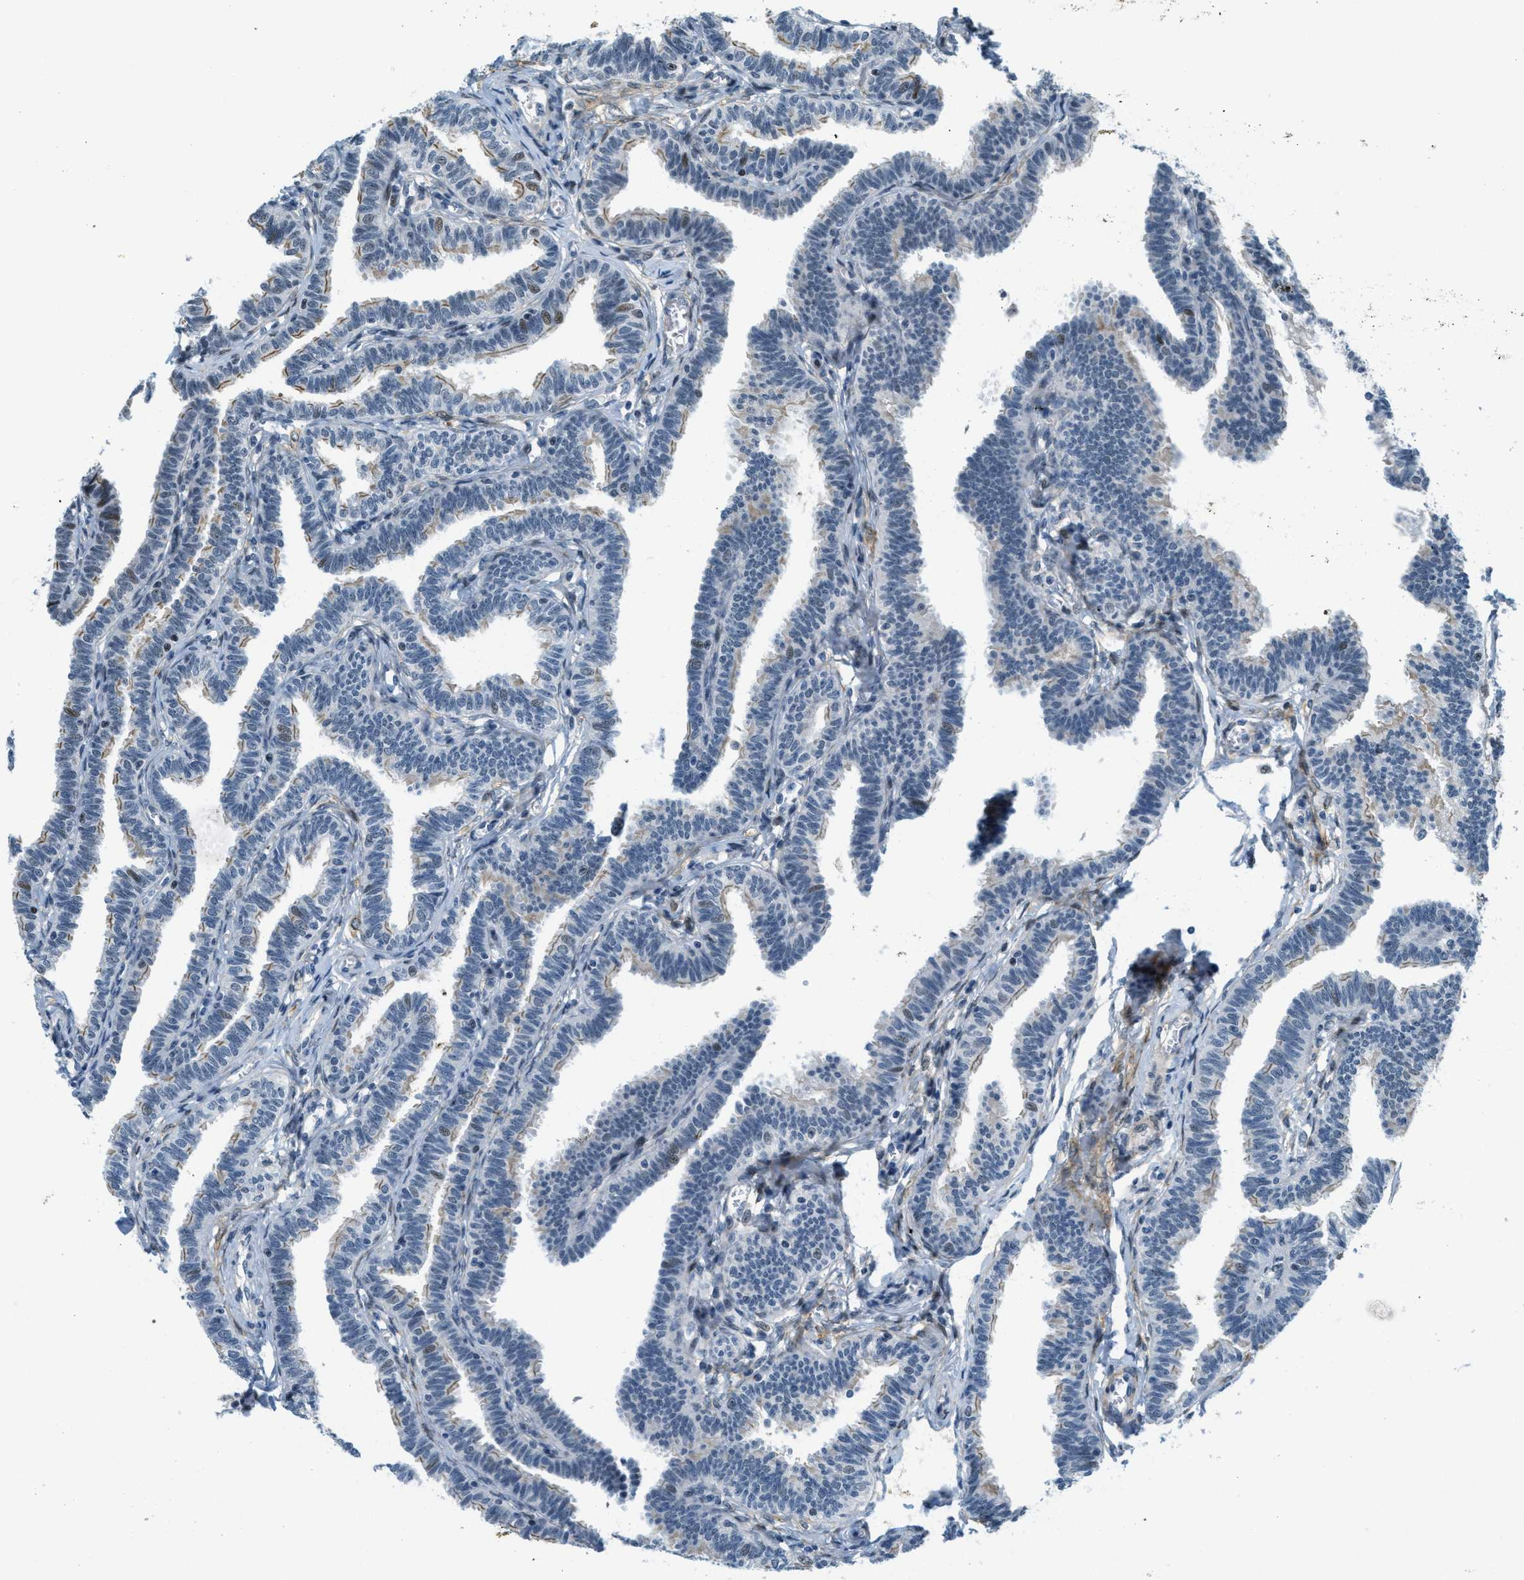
{"staining": {"intensity": "moderate", "quantity": "<25%", "location": "nuclear"}, "tissue": "fallopian tube", "cell_type": "Glandular cells", "image_type": "normal", "snomed": [{"axis": "morphology", "description": "Normal tissue, NOS"}, {"axis": "topography", "description": "Fallopian tube"}, {"axis": "topography", "description": "Ovary"}], "caption": "This histopathology image exhibits unremarkable fallopian tube stained with immunohistochemistry (IHC) to label a protein in brown. The nuclear of glandular cells show moderate positivity for the protein. Nuclei are counter-stained blue.", "gene": "ZDHHC23", "patient": {"sex": "female", "age": 23}}